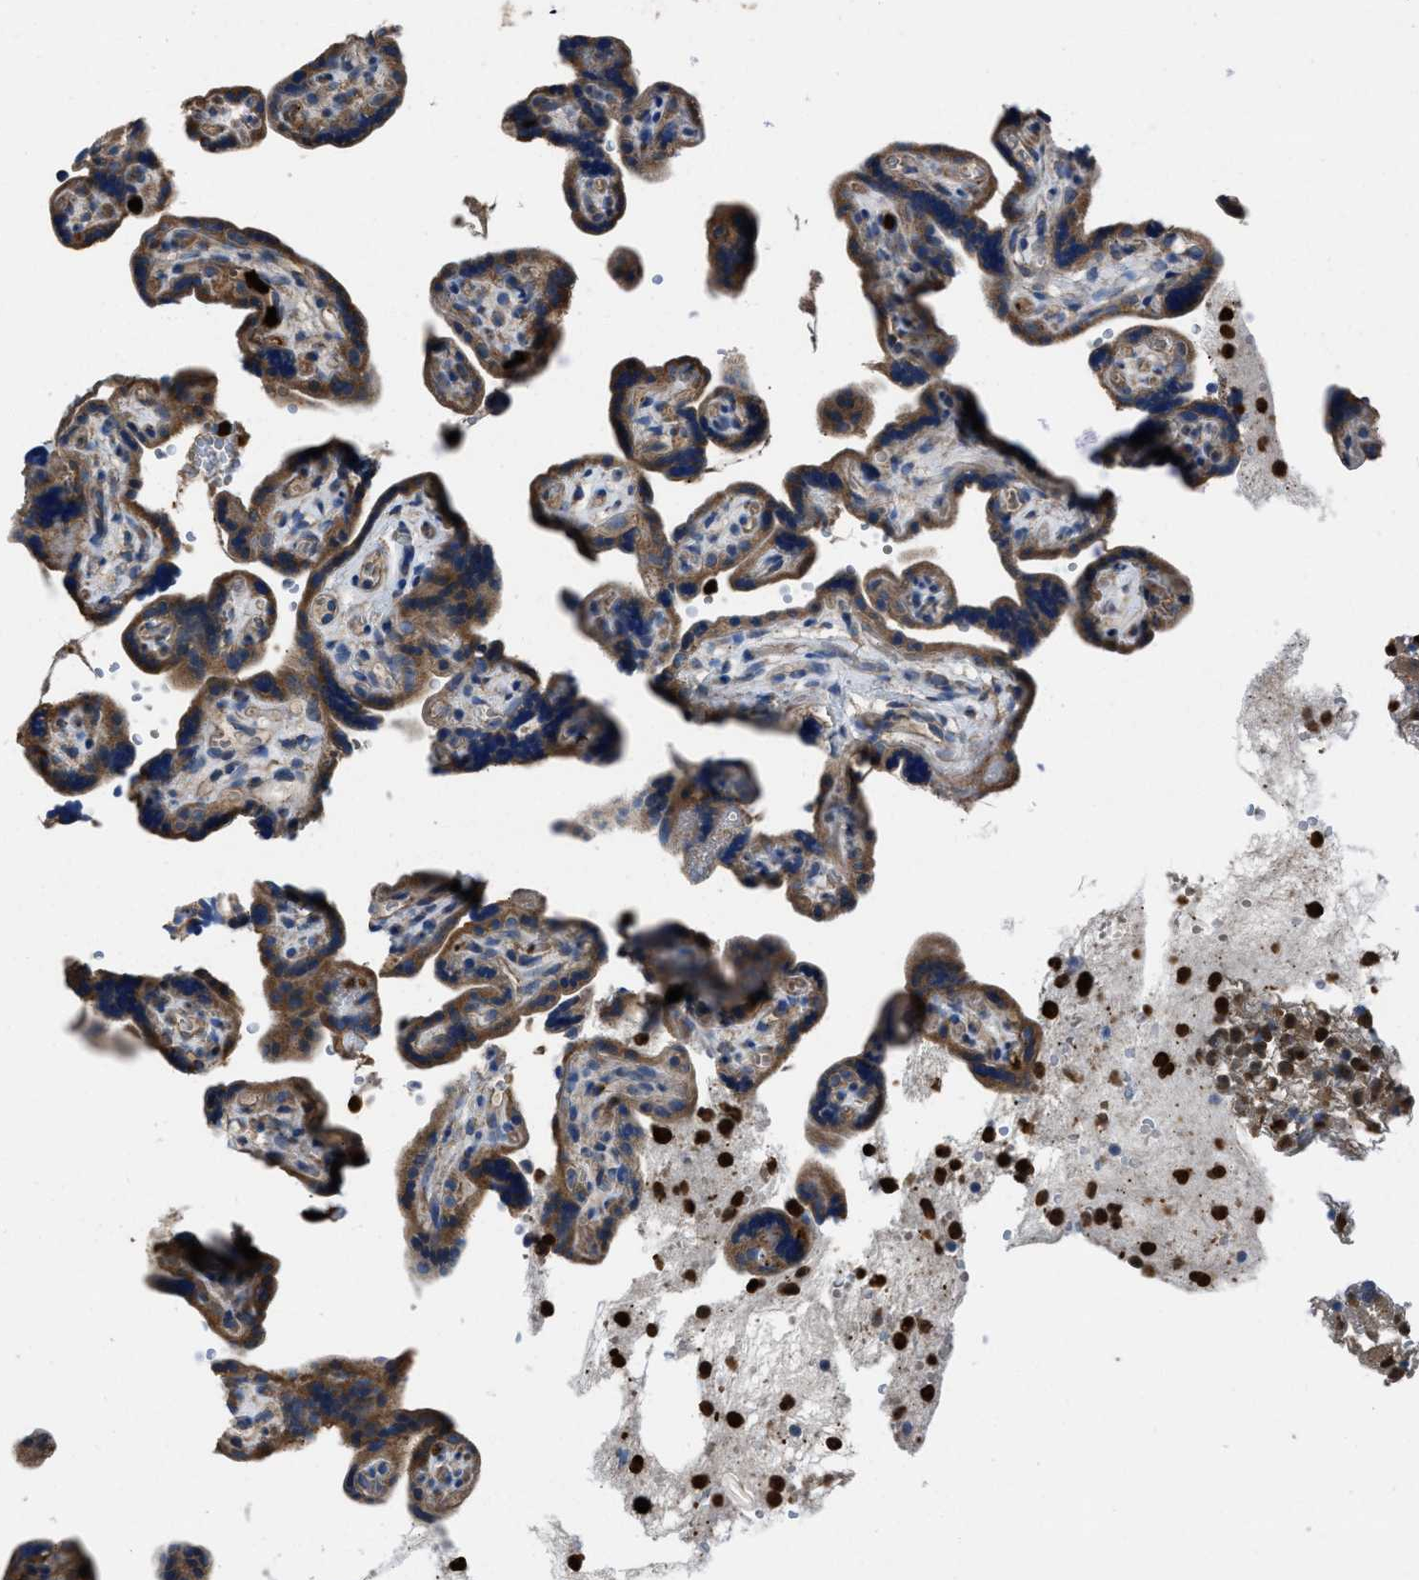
{"staining": {"intensity": "strong", "quantity": ">75%", "location": "cytoplasmic/membranous"}, "tissue": "placenta", "cell_type": "Decidual cells", "image_type": "normal", "snomed": [{"axis": "morphology", "description": "Normal tissue, NOS"}, {"axis": "topography", "description": "Placenta"}], "caption": "Strong cytoplasmic/membranous protein staining is present in approximately >75% of decidual cells in placenta. The protein is stained brown, and the nuclei are stained in blue (DAB IHC with brightfield microscopy, high magnification).", "gene": "ANGPT1", "patient": {"sex": "female", "age": 30}}